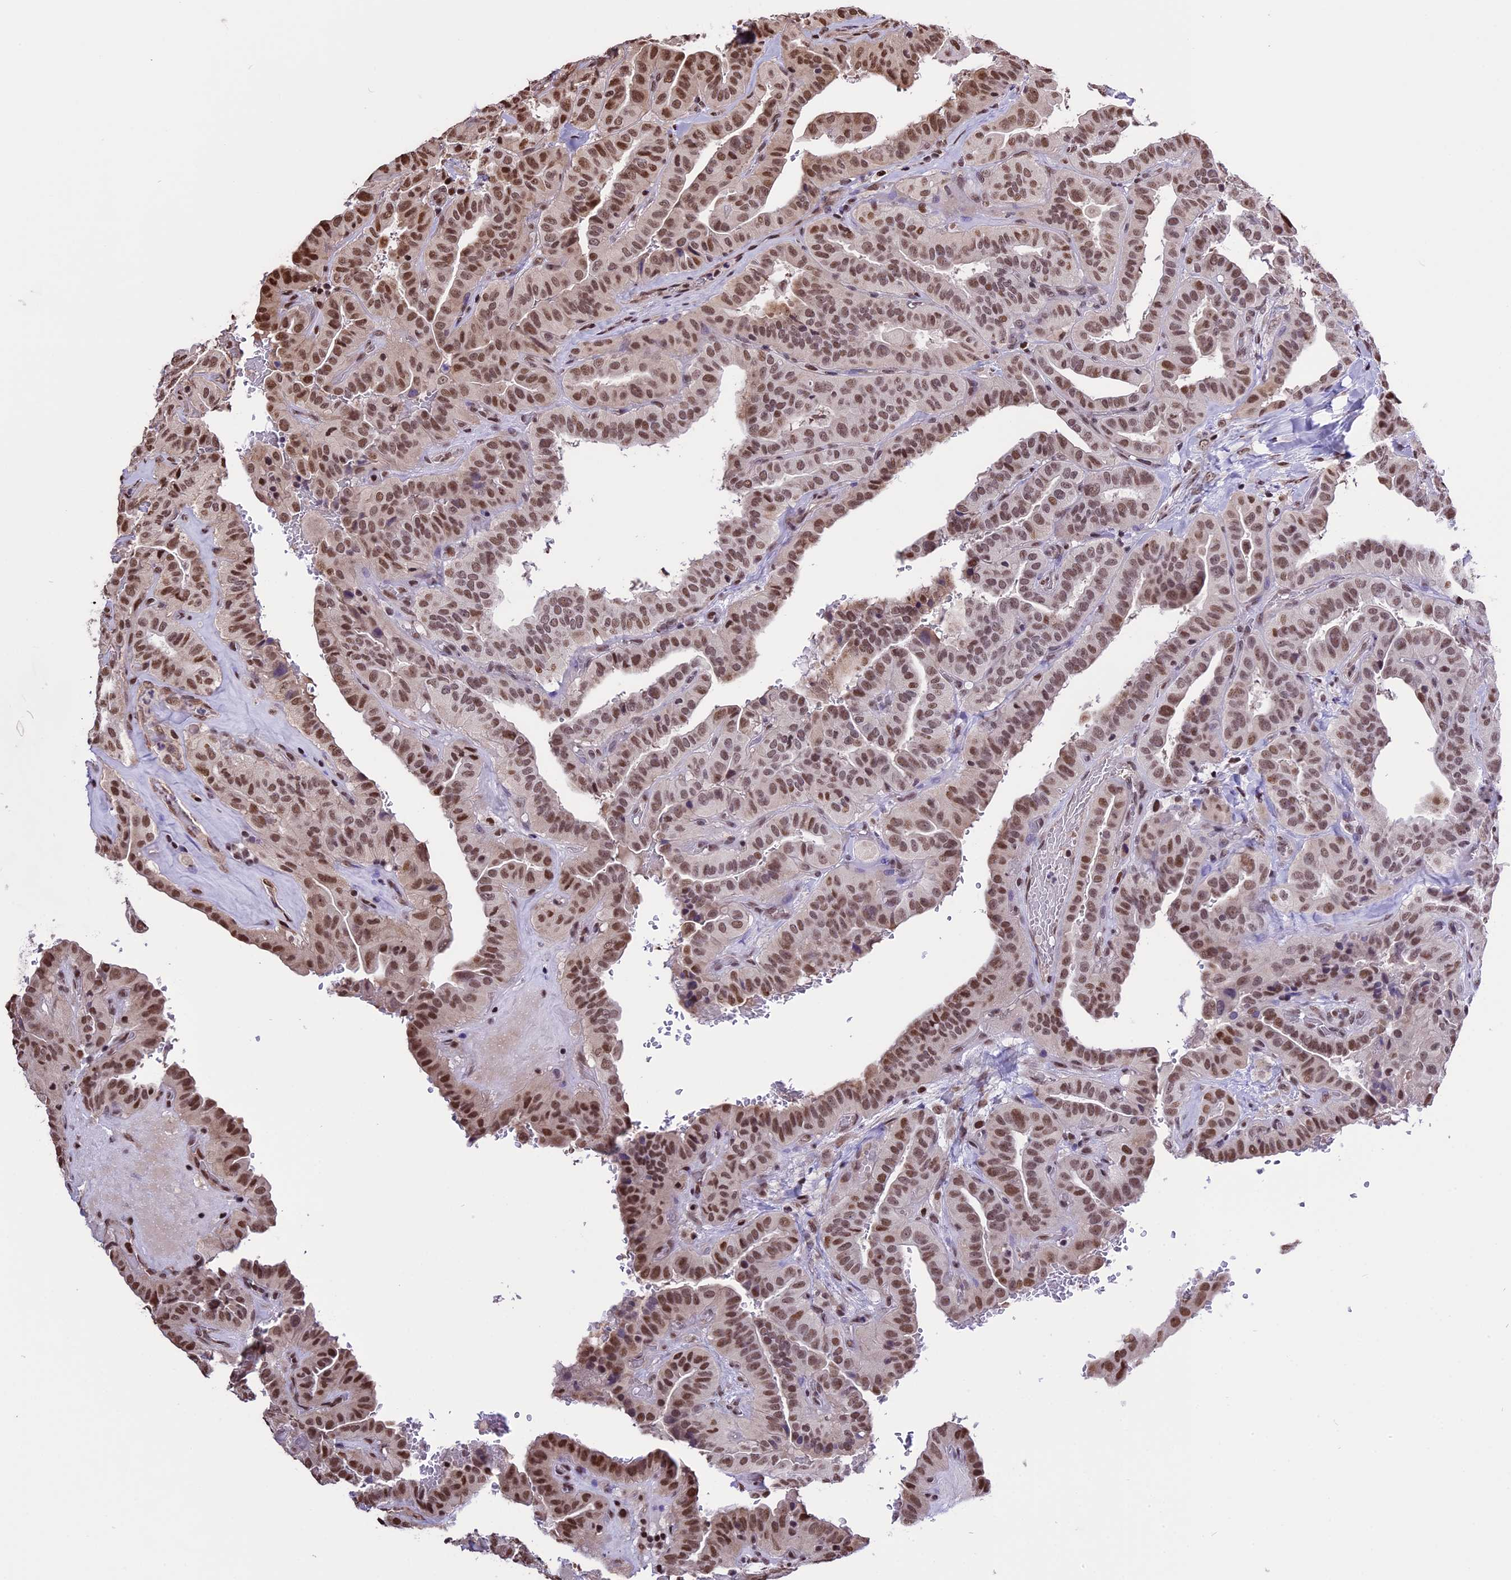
{"staining": {"intensity": "moderate", "quantity": ">75%", "location": "nuclear"}, "tissue": "thyroid cancer", "cell_type": "Tumor cells", "image_type": "cancer", "snomed": [{"axis": "morphology", "description": "Papillary adenocarcinoma, NOS"}, {"axis": "topography", "description": "Thyroid gland"}], "caption": "Immunohistochemistry (IHC) histopathology image of human thyroid cancer (papillary adenocarcinoma) stained for a protein (brown), which exhibits medium levels of moderate nuclear staining in approximately >75% of tumor cells.", "gene": "POLR3E", "patient": {"sex": "male", "age": 77}}